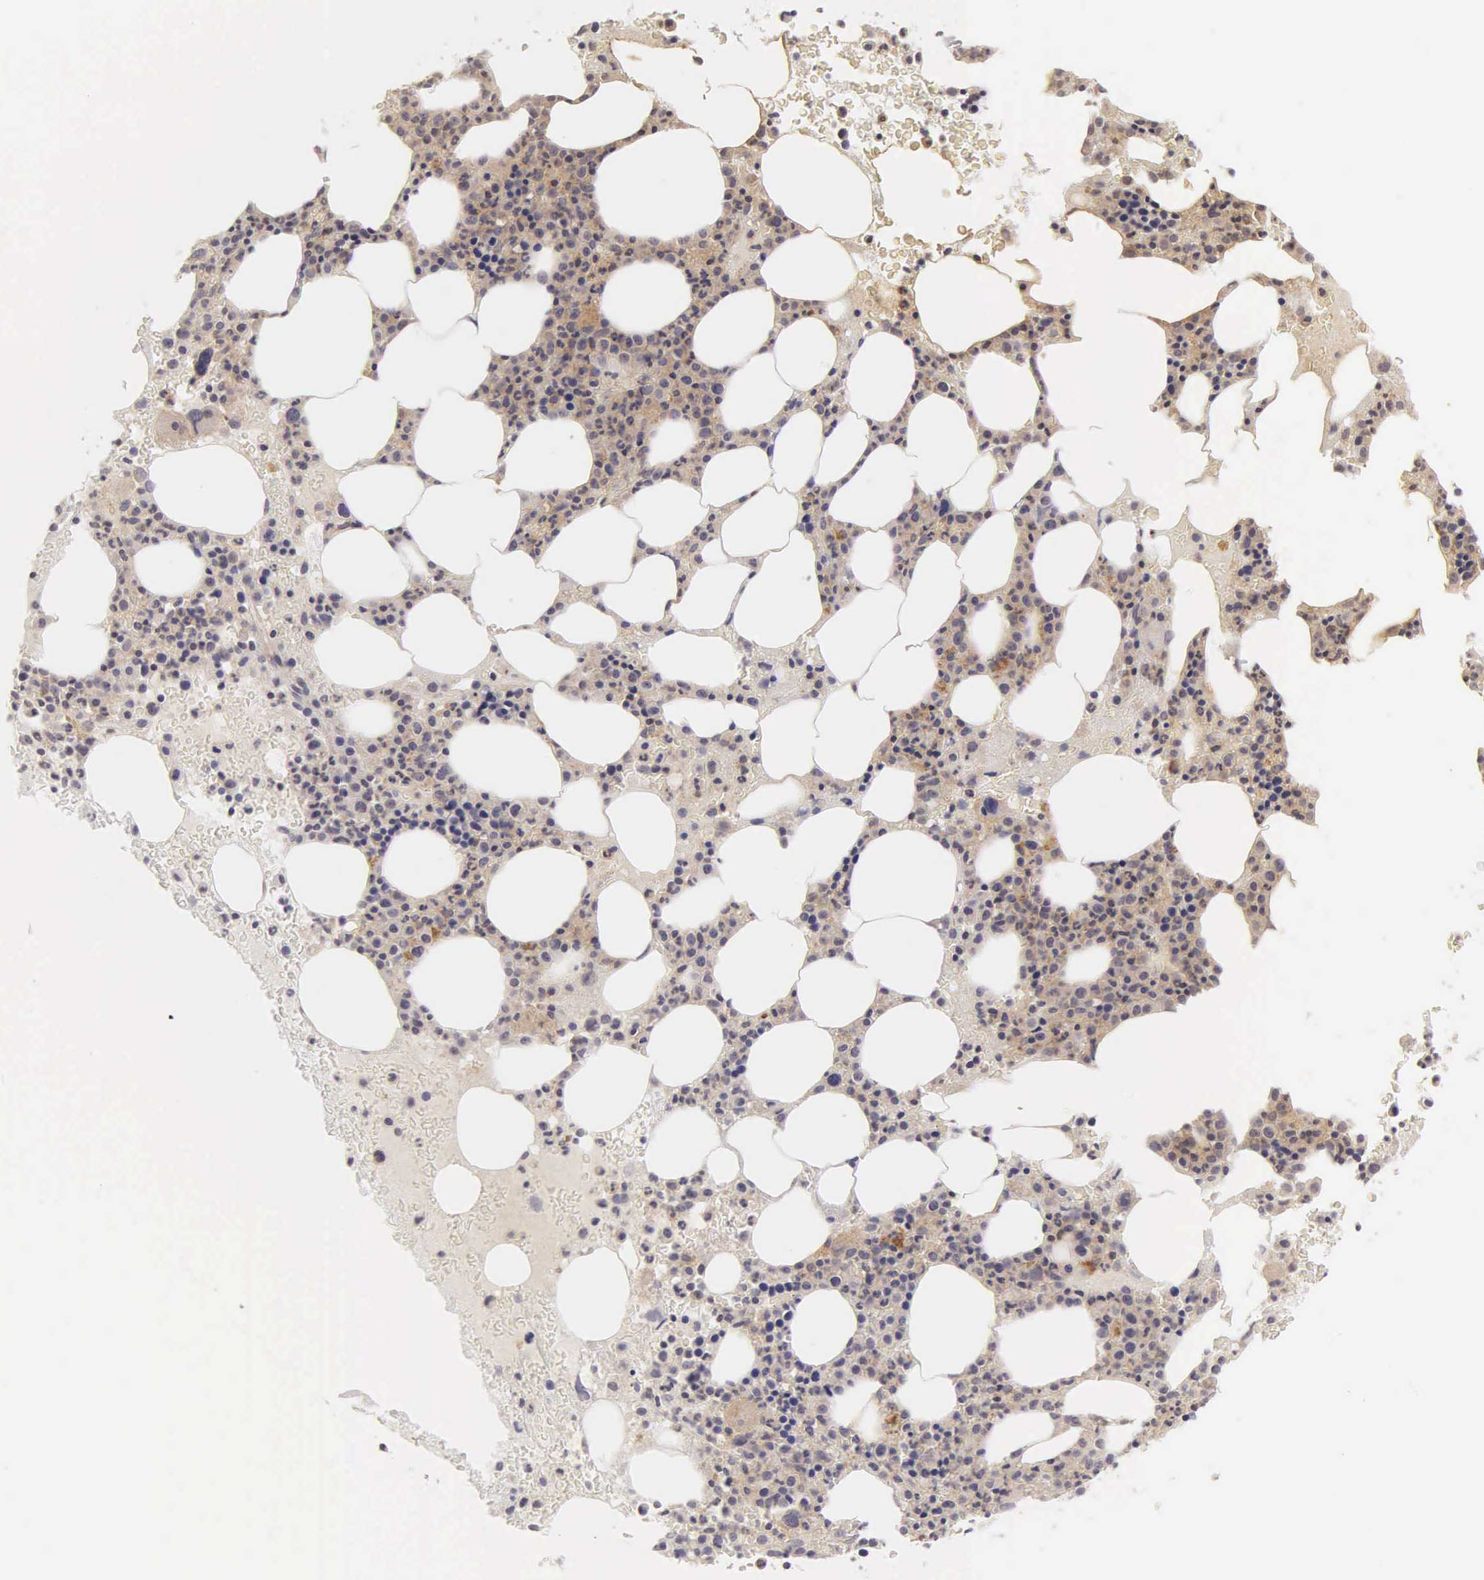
{"staining": {"intensity": "moderate", "quantity": "25%-75%", "location": "nuclear"}, "tissue": "bone marrow", "cell_type": "Hematopoietic cells", "image_type": "normal", "snomed": [{"axis": "morphology", "description": "Normal tissue, NOS"}, {"axis": "topography", "description": "Bone marrow"}], "caption": "The histopathology image demonstrates a brown stain indicating the presence of a protein in the nuclear of hematopoietic cells in bone marrow.", "gene": "CD1A", "patient": {"sex": "female", "age": 88}}